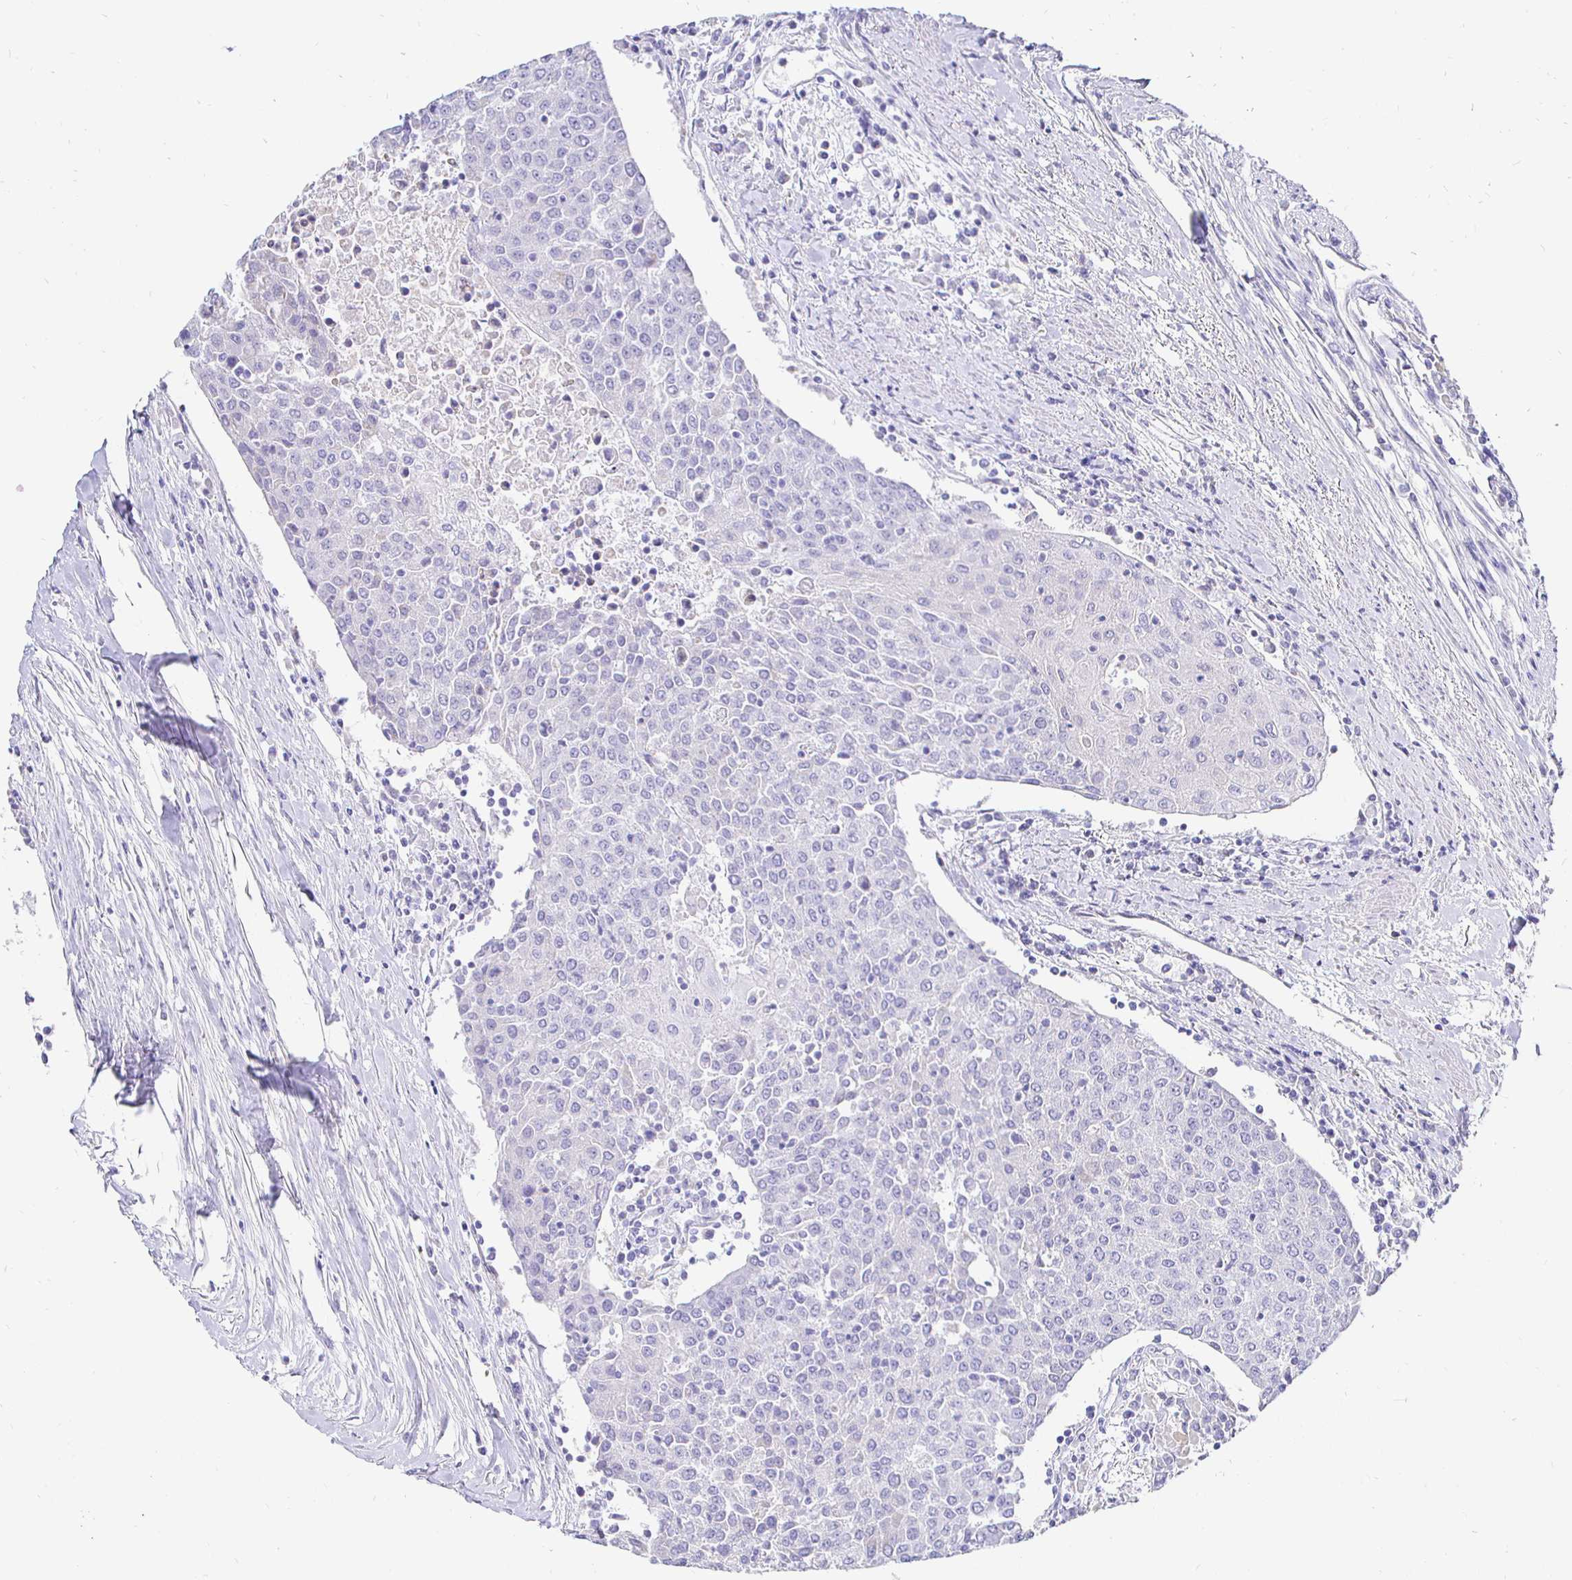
{"staining": {"intensity": "negative", "quantity": "none", "location": "none"}, "tissue": "urothelial cancer", "cell_type": "Tumor cells", "image_type": "cancer", "snomed": [{"axis": "morphology", "description": "Urothelial carcinoma, High grade"}, {"axis": "topography", "description": "Urinary bladder"}], "caption": "Tumor cells are negative for protein expression in human urothelial cancer.", "gene": "CR2", "patient": {"sex": "female", "age": 85}}